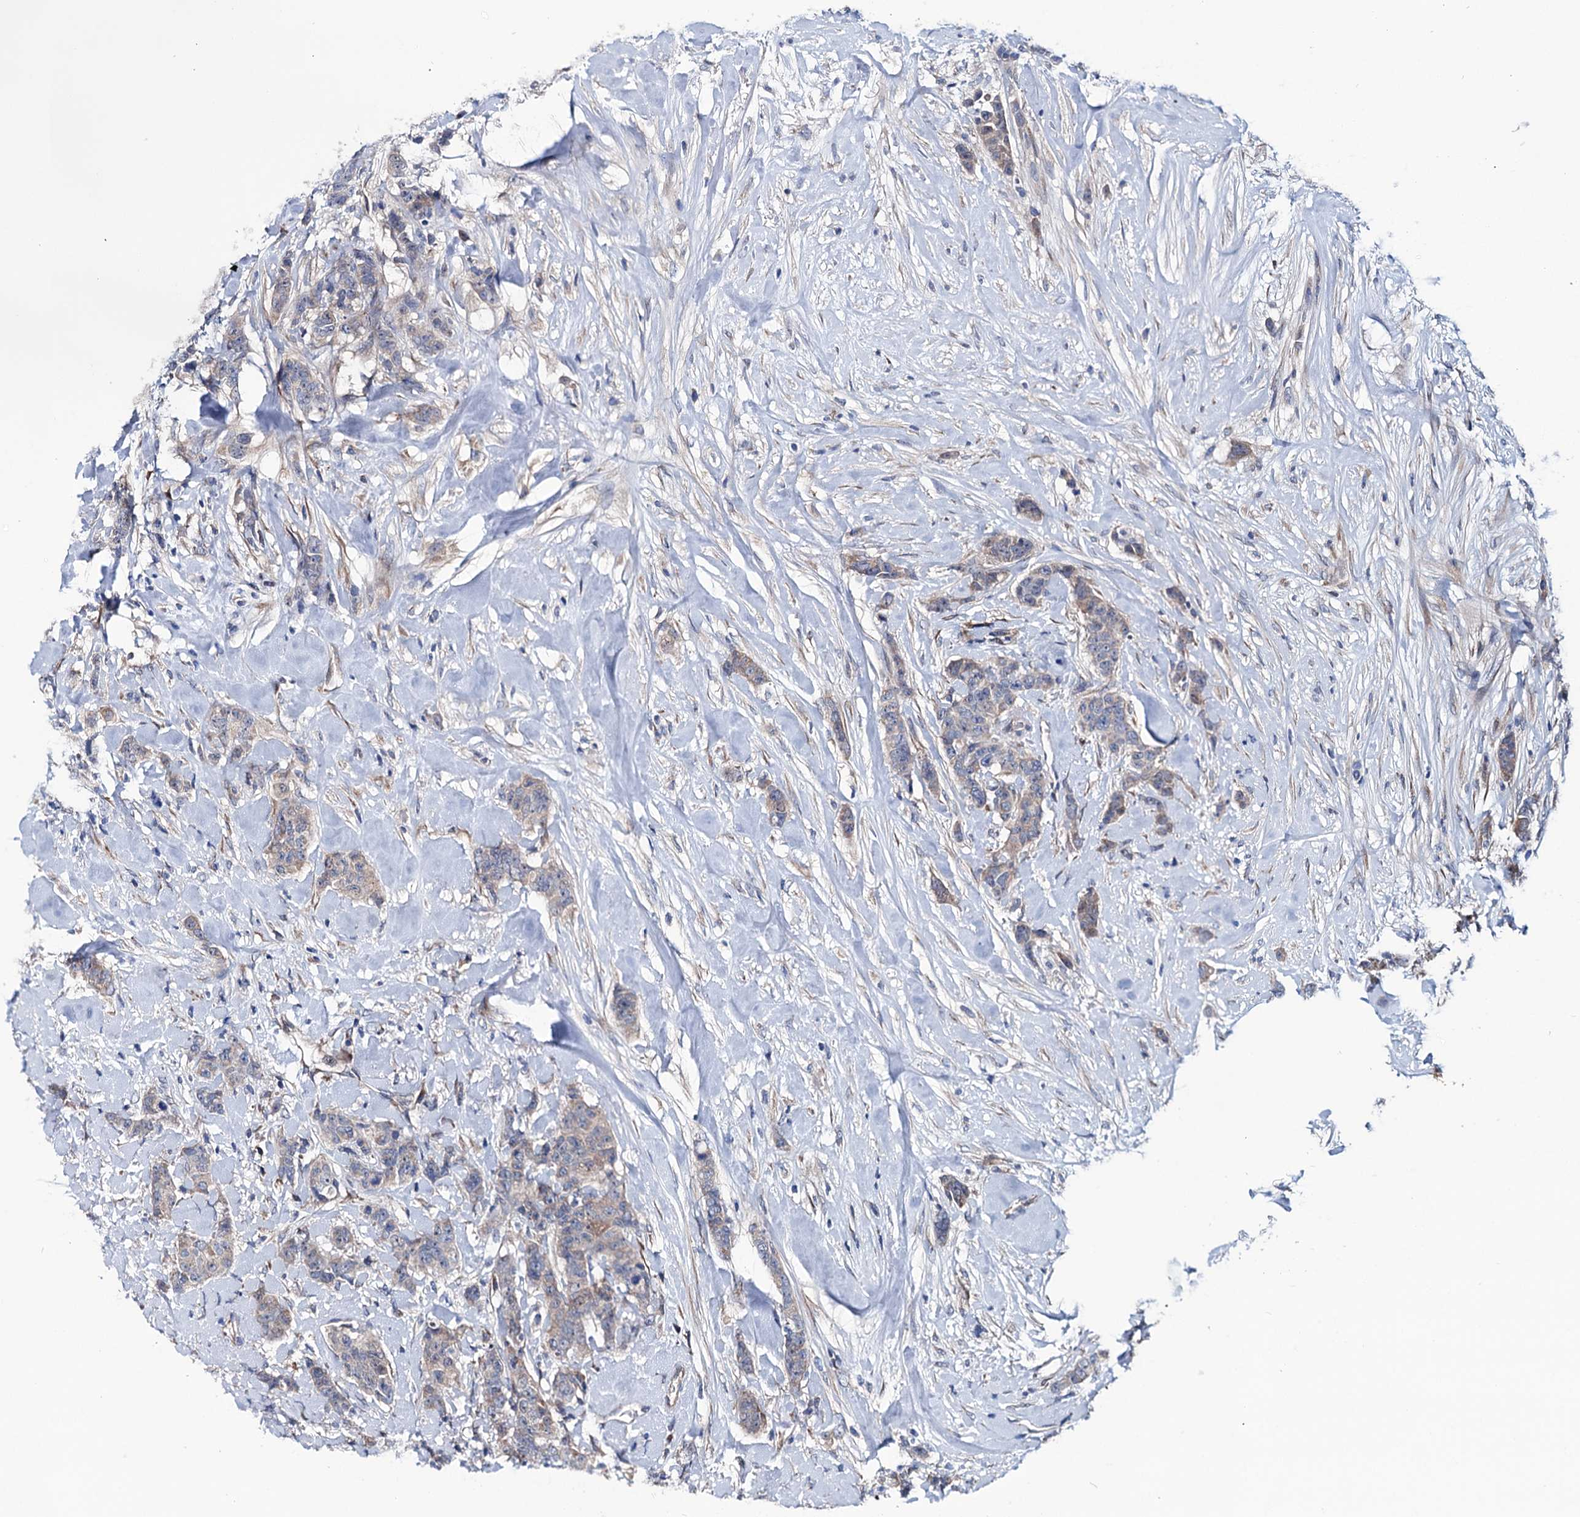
{"staining": {"intensity": "weak", "quantity": "25%-75%", "location": "cytoplasmic/membranous"}, "tissue": "breast cancer", "cell_type": "Tumor cells", "image_type": "cancer", "snomed": [{"axis": "morphology", "description": "Duct carcinoma"}, {"axis": "topography", "description": "Breast"}], "caption": "Weak cytoplasmic/membranous positivity for a protein is seen in about 25%-75% of tumor cells of breast cancer using IHC.", "gene": "EYA4", "patient": {"sex": "female", "age": 40}}